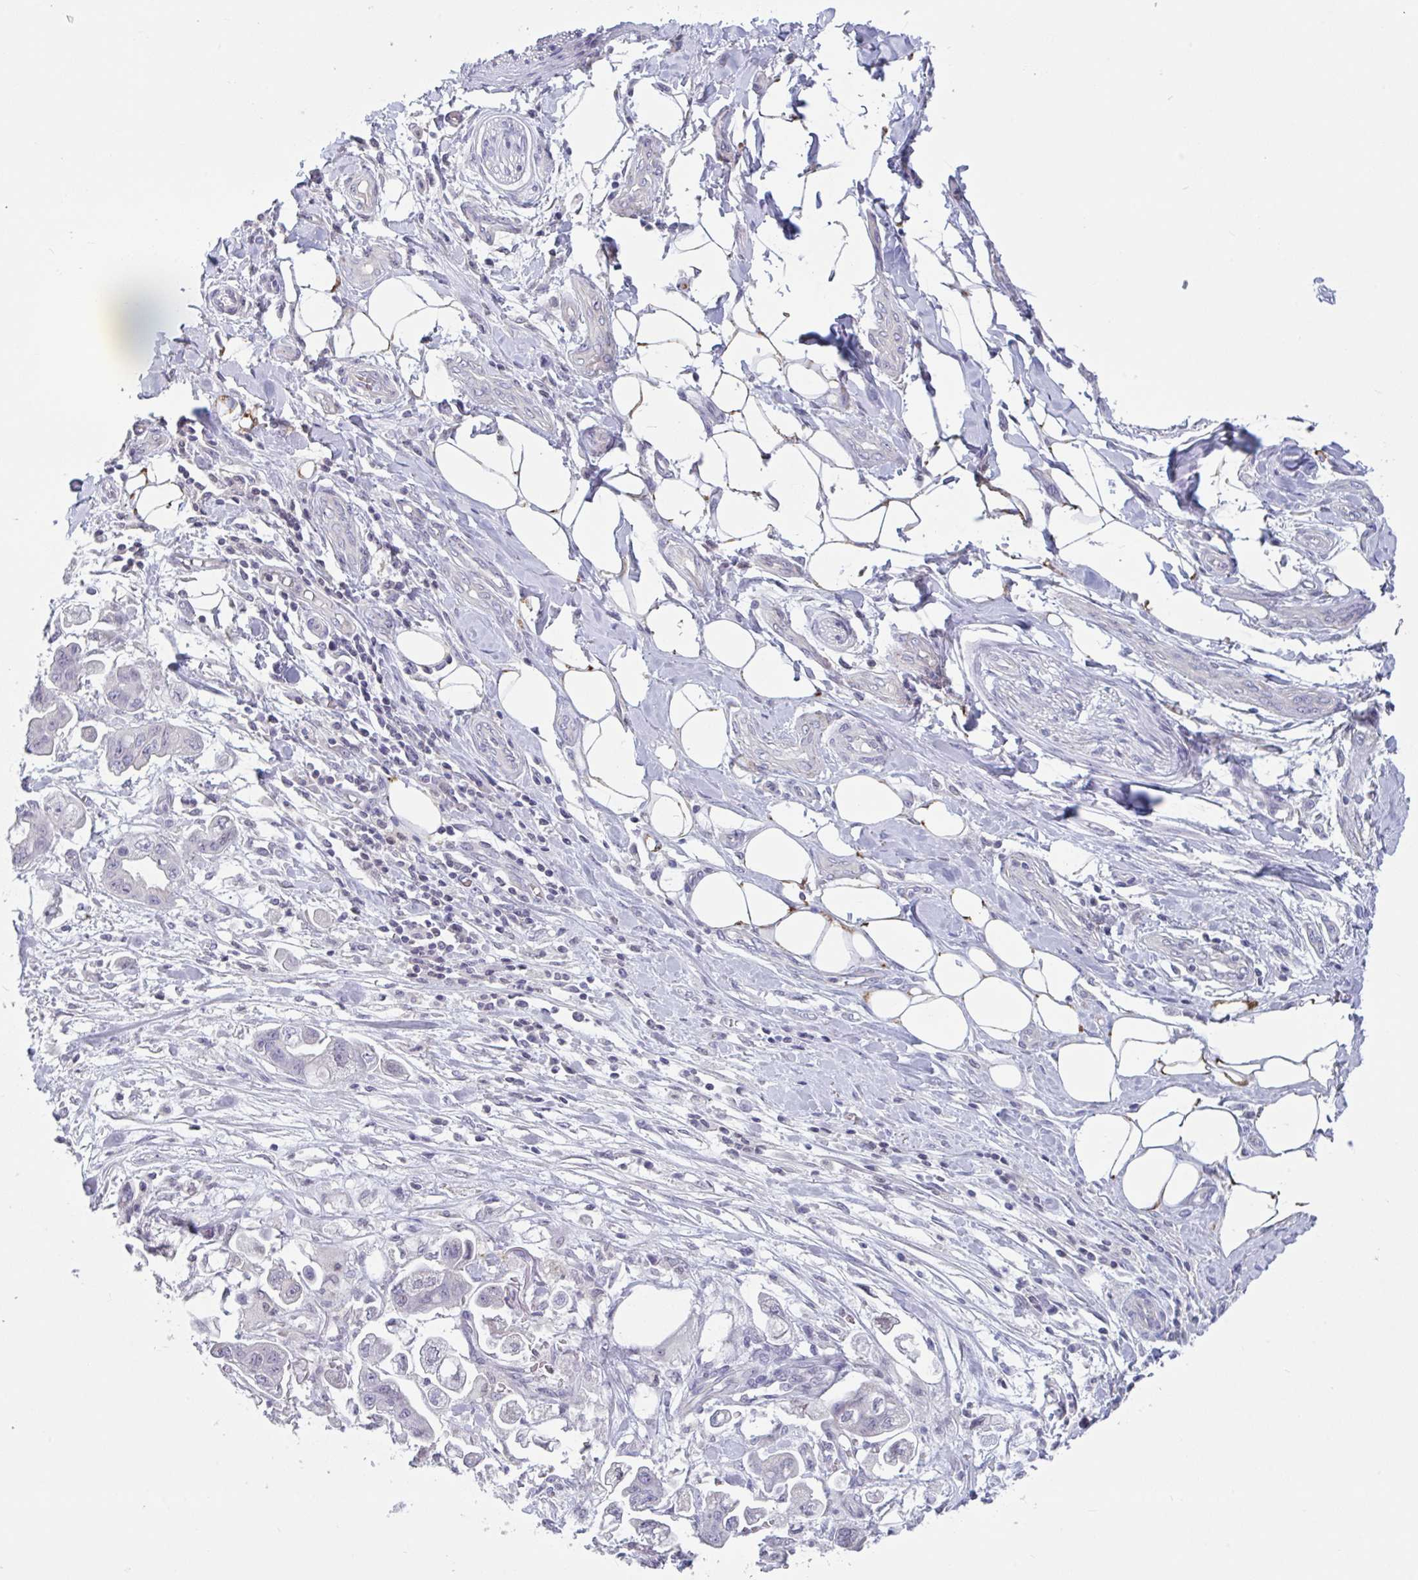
{"staining": {"intensity": "negative", "quantity": "none", "location": "none"}, "tissue": "stomach cancer", "cell_type": "Tumor cells", "image_type": "cancer", "snomed": [{"axis": "morphology", "description": "Adenocarcinoma, NOS"}, {"axis": "topography", "description": "Stomach"}], "caption": "Histopathology image shows no protein positivity in tumor cells of stomach adenocarcinoma tissue.", "gene": "TANK", "patient": {"sex": "male", "age": 62}}